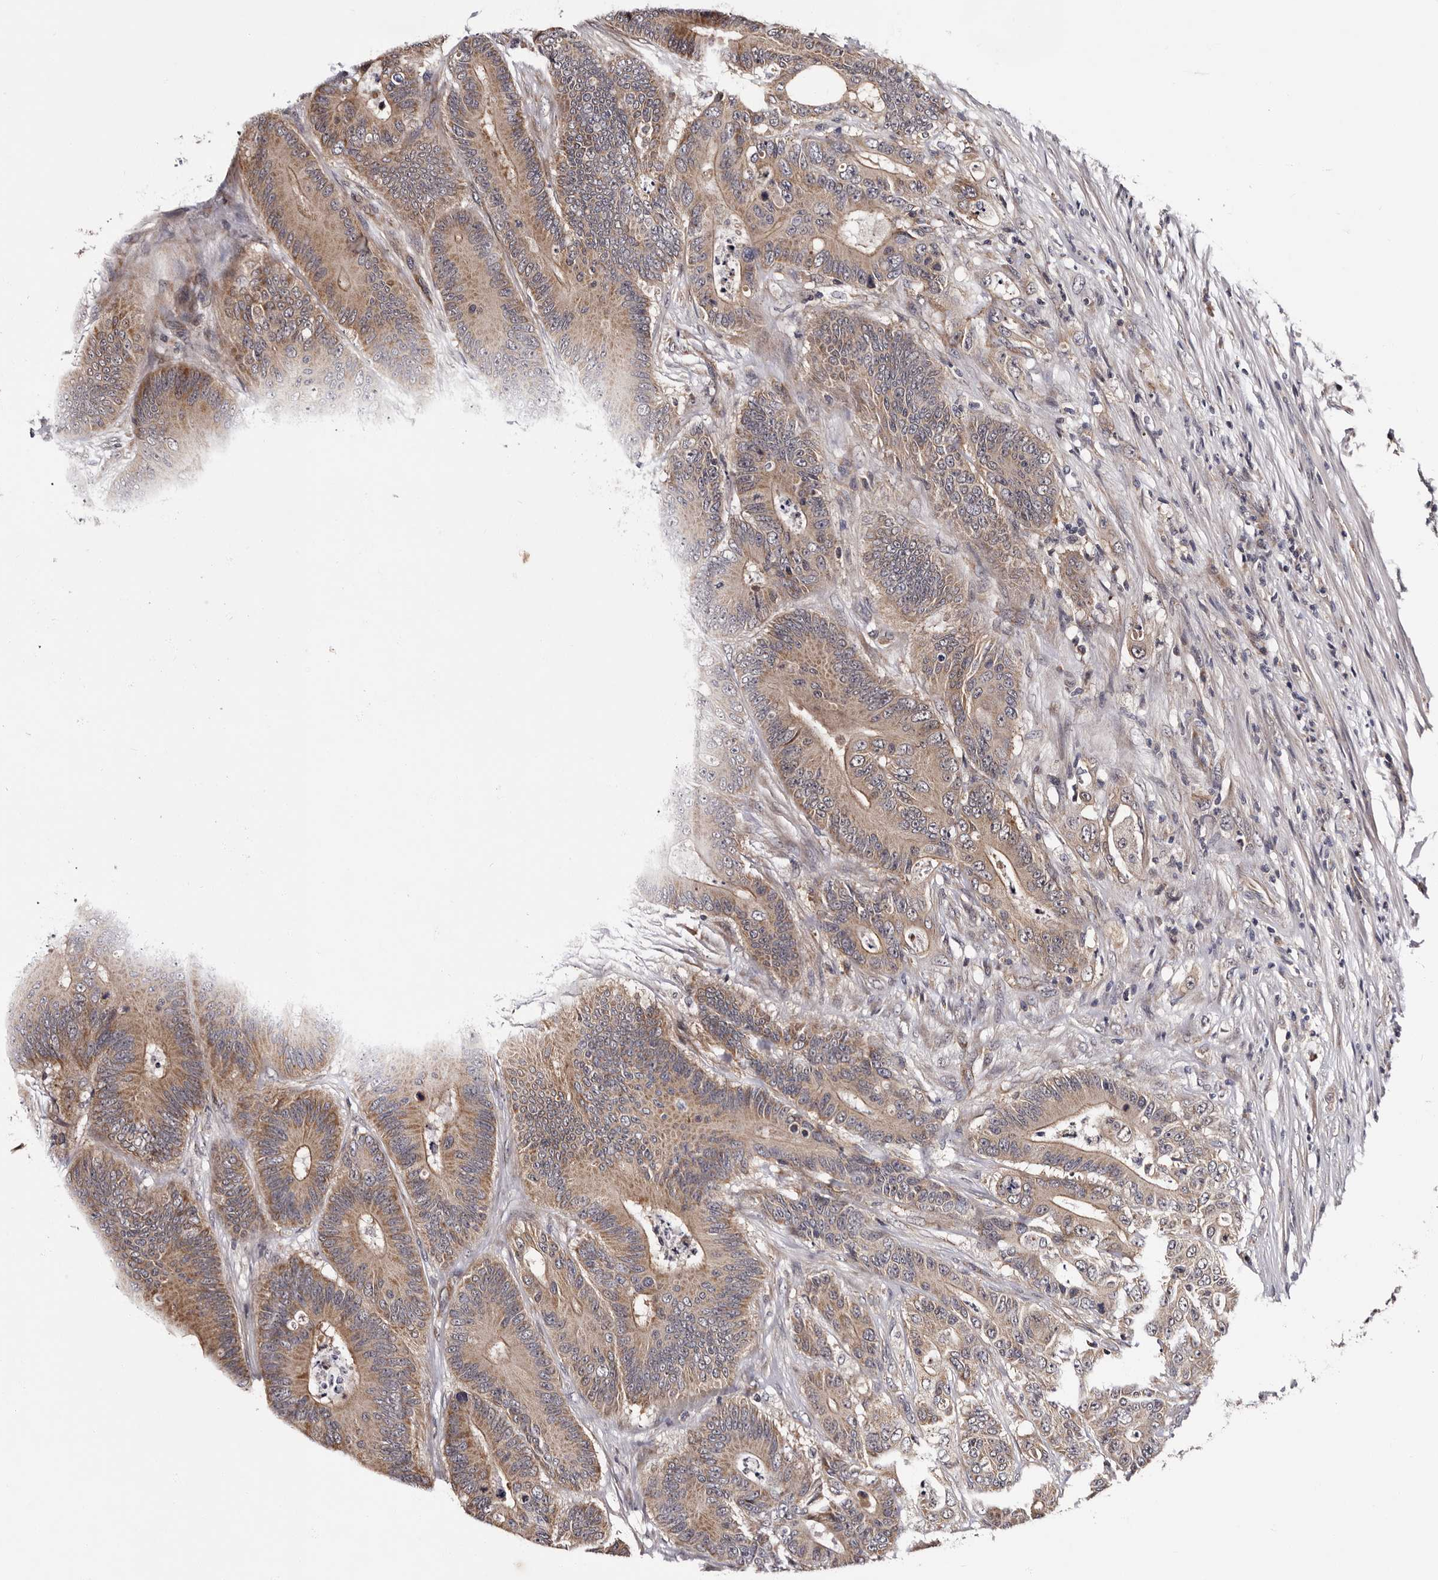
{"staining": {"intensity": "moderate", "quantity": "25%-75%", "location": "cytoplasmic/membranous"}, "tissue": "colorectal cancer", "cell_type": "Tumor cells", "image_type": "cancer", "snomed": [{"axis": "morphology", "description": "Adenocarcinoma, NOS"}, {"axis": "topography", "description": "Colon"}], "caption": "Brown immunohistochemical staining in colorectal adenocarcinoma exhibits moderate cytoplasmic/membranous expression in approximately 25%-75% of tumor cells.", "gene": "GLRX3", "patient": {"sex": "male", "age": 83}}